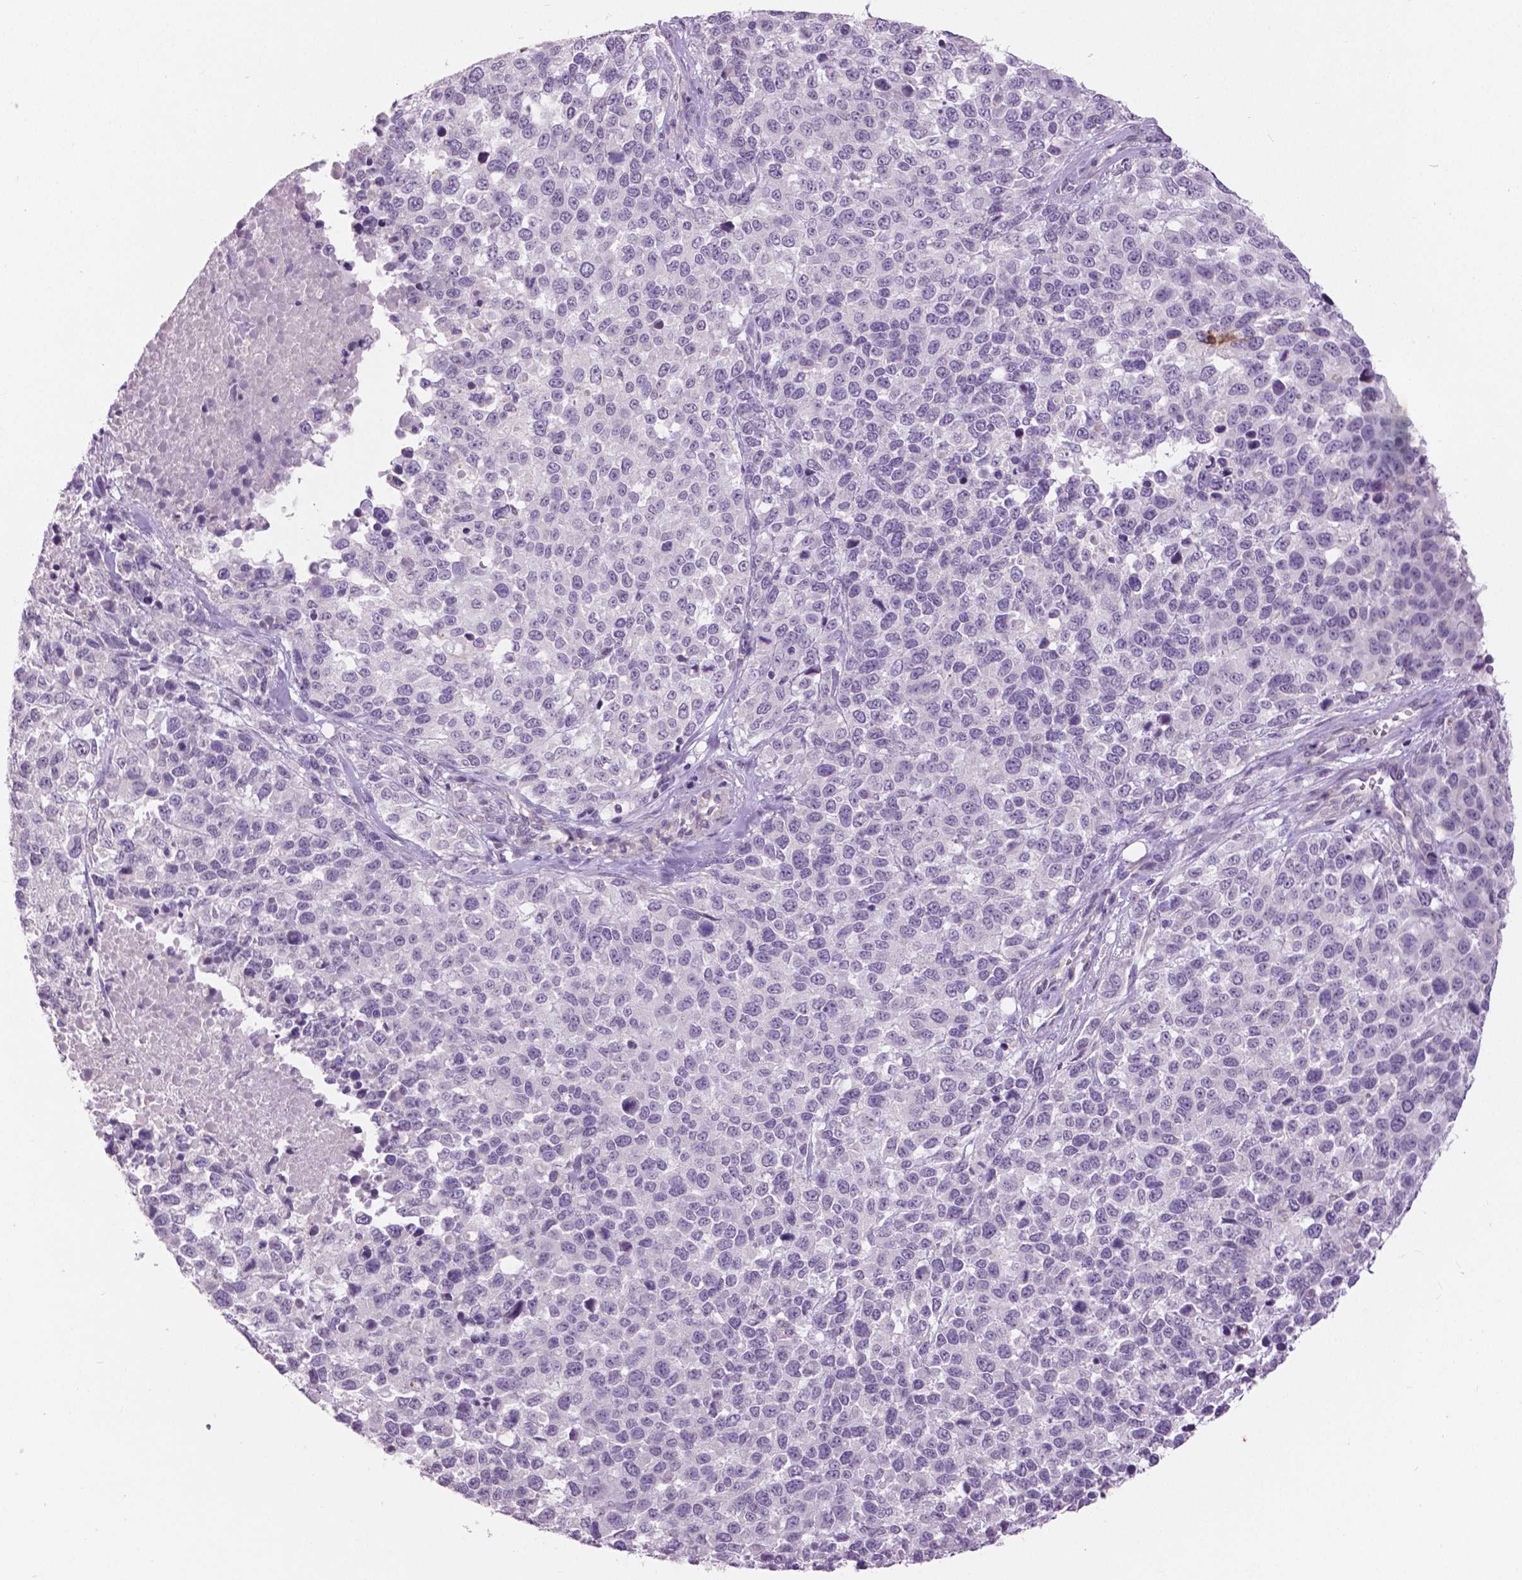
{"staining": {"intensity": "negative", "quantity": "none", "location": "none"}, "tissue": "melanoma", "cell_type": "Tumor cells", "image_type": "cancer", "snomed": [{"axis": "morphology", "description": "Malignant melanoma, Metastatic site"}, {"axis": "topography", "description": "Skin"}], "caption": "Immunohistochemistry (IHC) histopathology image of neoplastic tissue: malignant melanoma (metastatic site) stained with DAB demonstrates no significant protein positivity in tumor cells.", "gene": "GRIN2A", "patient": {"sex": "male", "age": 84}}